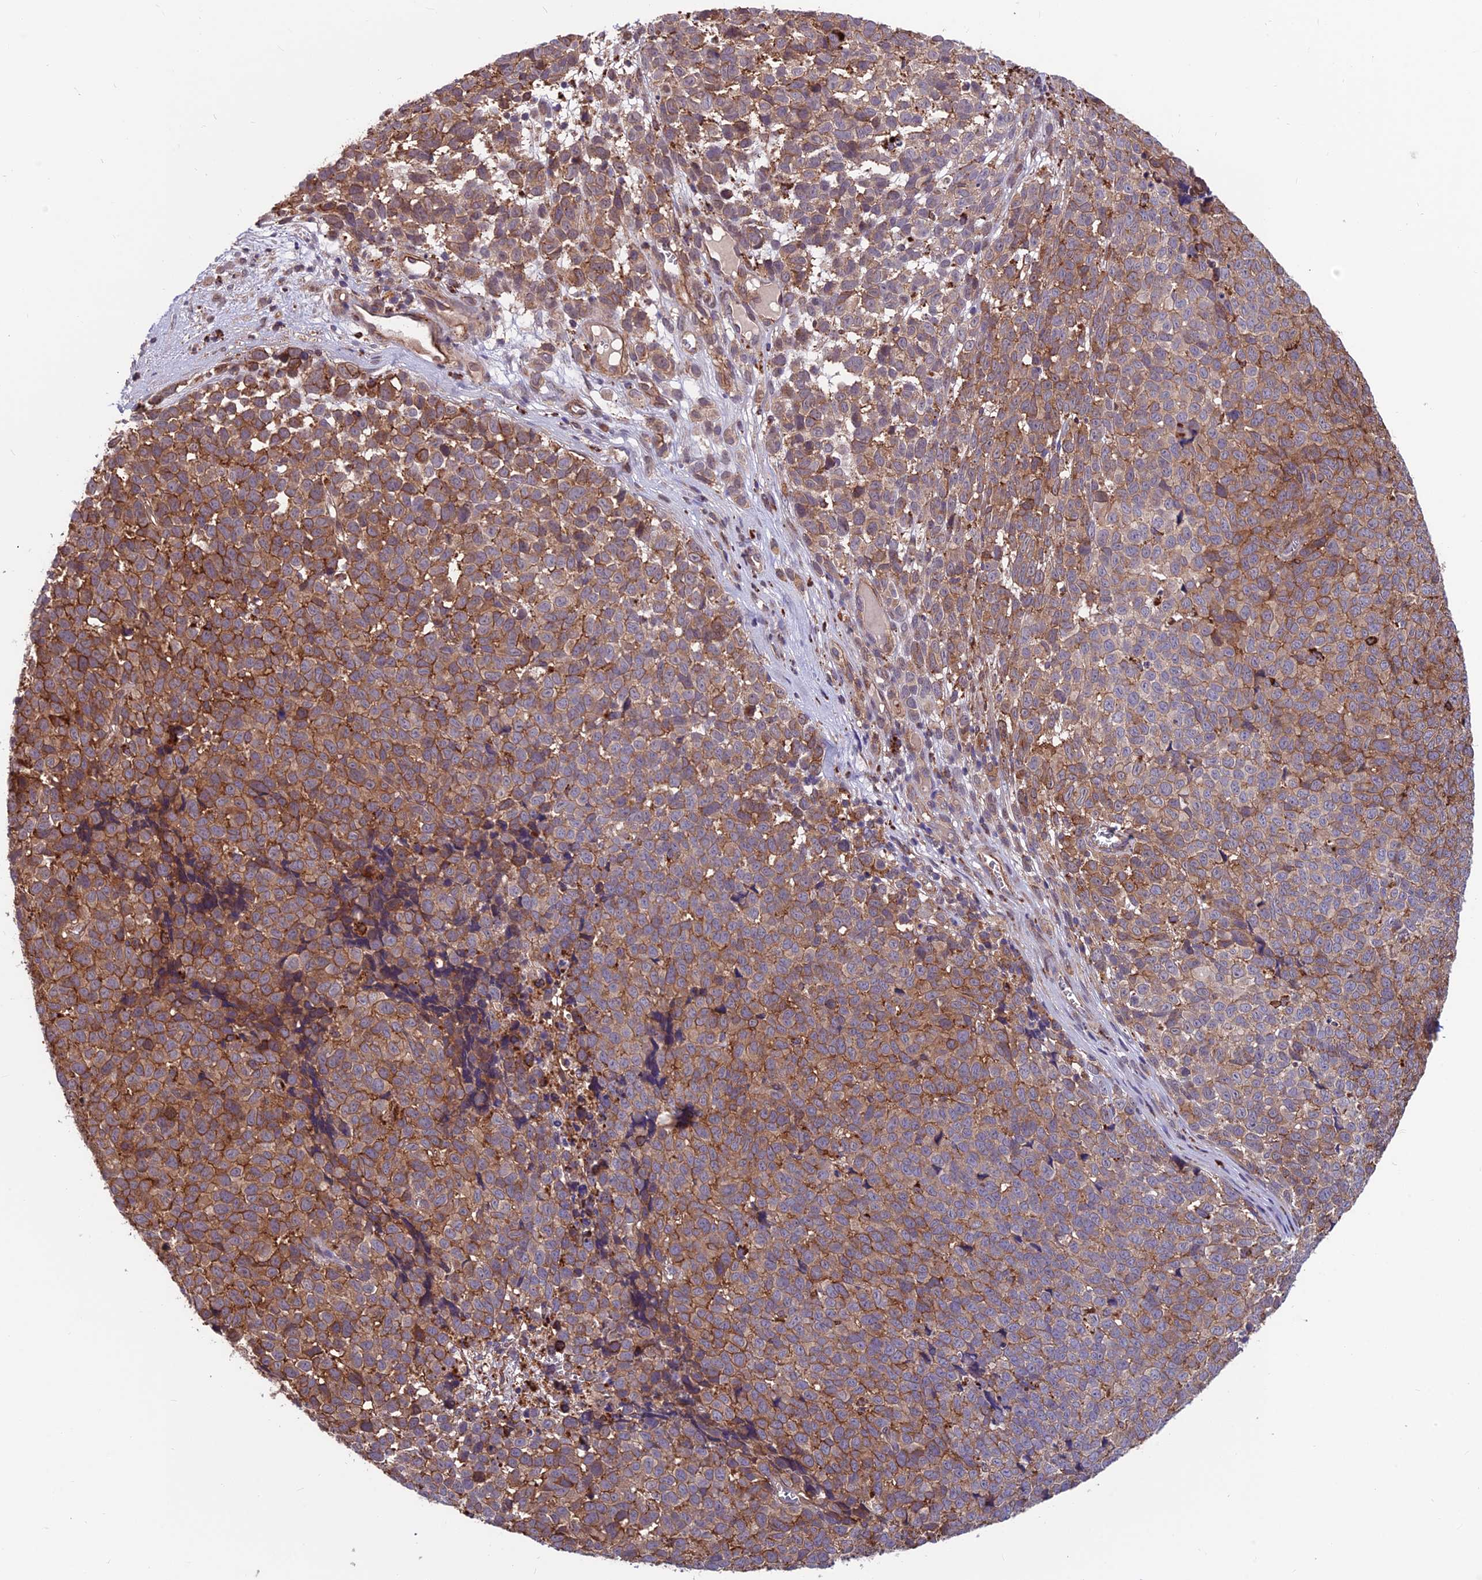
{"staining": {"intensity": "moderate", "quantity": ">75%", "location": "cytoplasmic/membranous"}, "tissue": "melanoma", "cell_type": "Tumor cells", "image_type": "cancer", "snomed": [{"axis": "morphology", "description": "Malignant melanoma, NOS"}, {"axis": "topography", "description": "Nose, NOS"}], "caption": "IHC histopathology image of neoplastic tissue: human melanoma stained using immunohistochemistry (IHC) shows medium levels of moderate protein expression localized specifically in the cytoplasmic/membranous of tumor cells, appearing as a cytoplasmic/membranous brown color.", "gene": "RTN4RL1", "patient": {"sex": "female", "age": 48}}